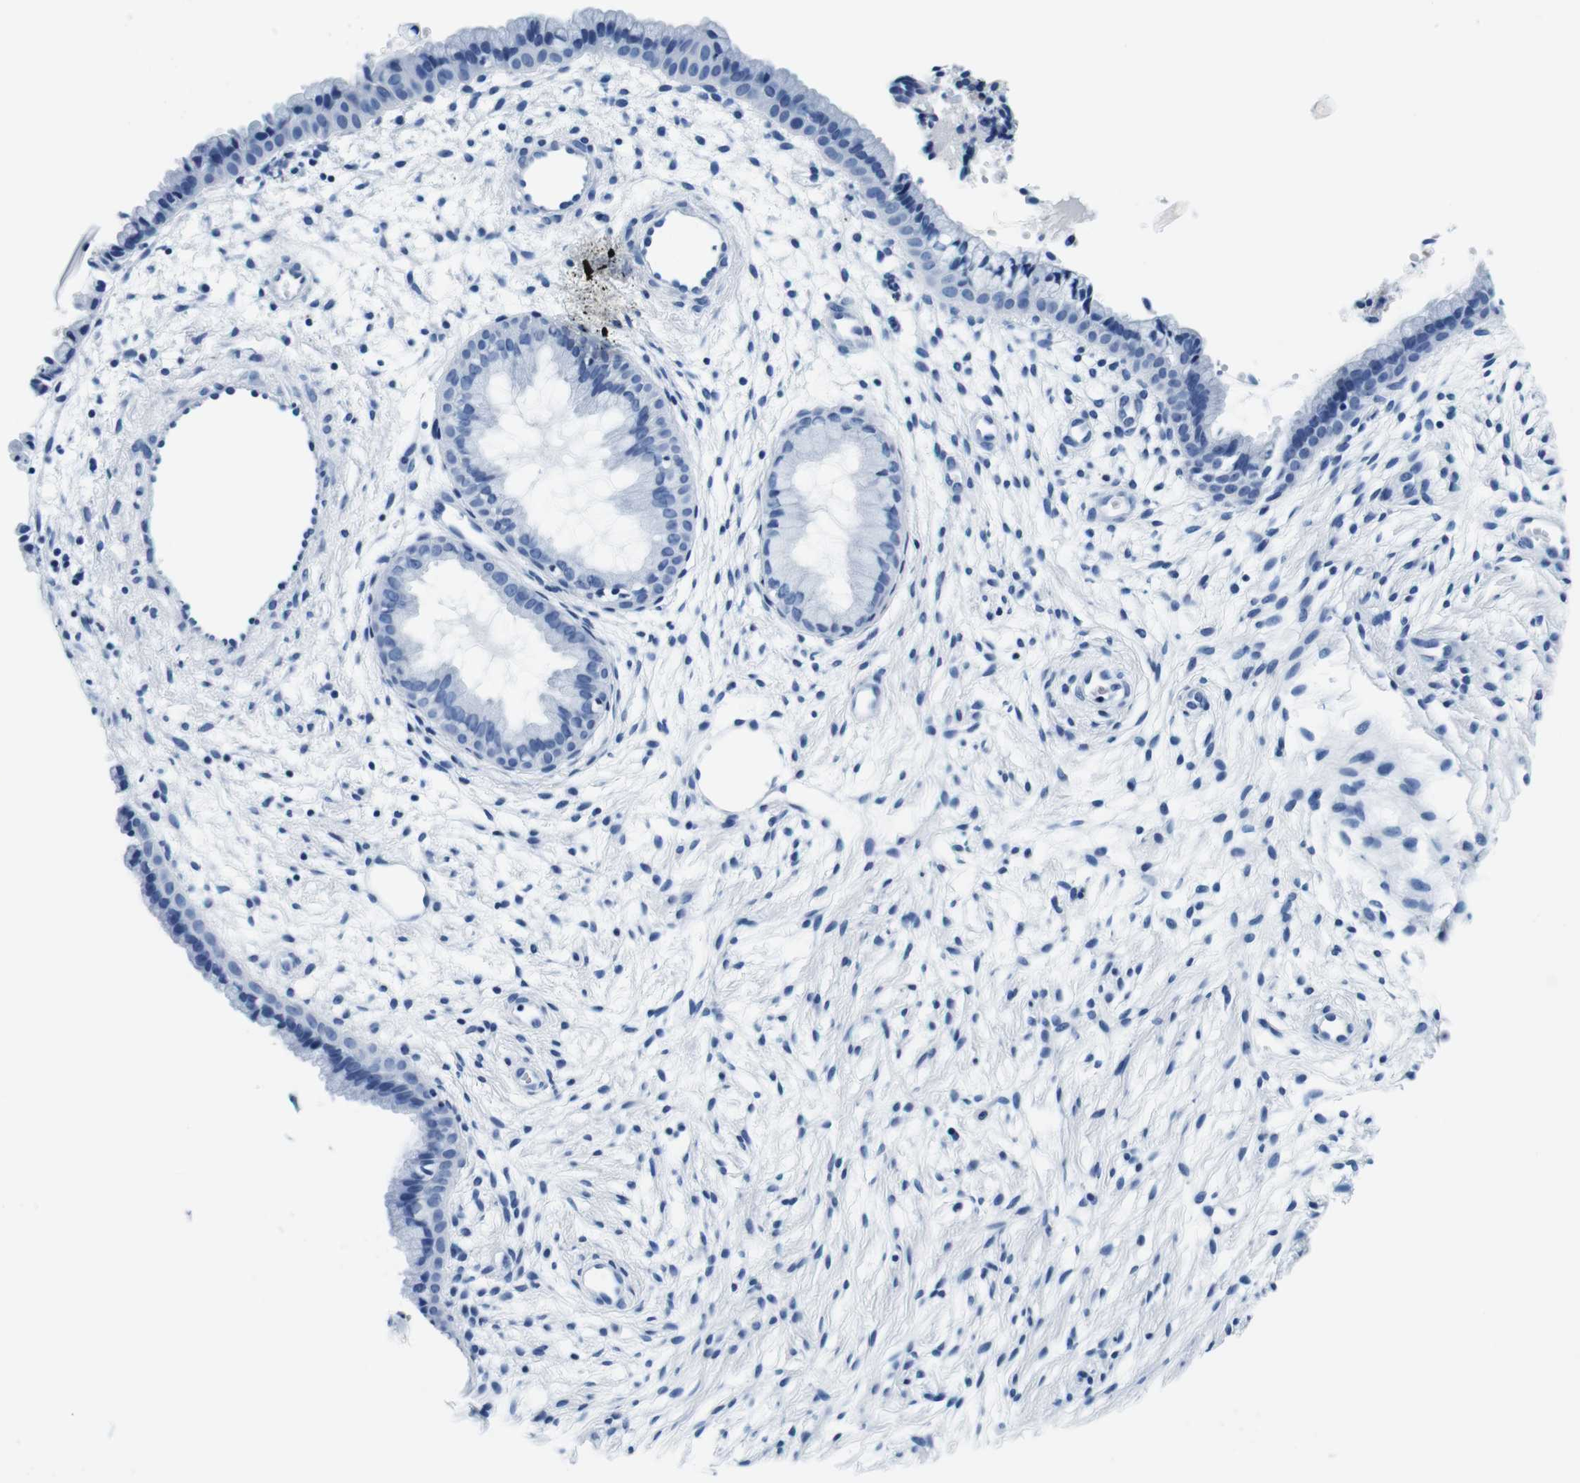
{"staining": {"intensity": "negative", "quantity": "none", "location": "none"}, "tissue": "cervix", "cell_type": "Glandular cells", "image_type": "normal", "snomed": [{"axis": "morphology", "description": "Normal tissue, NOS"}, {"axis": "topography", "description": "Cervix"}], "caption": "The IHC histopathology image has no significant positivity in glandular cells of cervix.", "gene": "ELANE", "patient": {"sex": "female", "age": 39}}